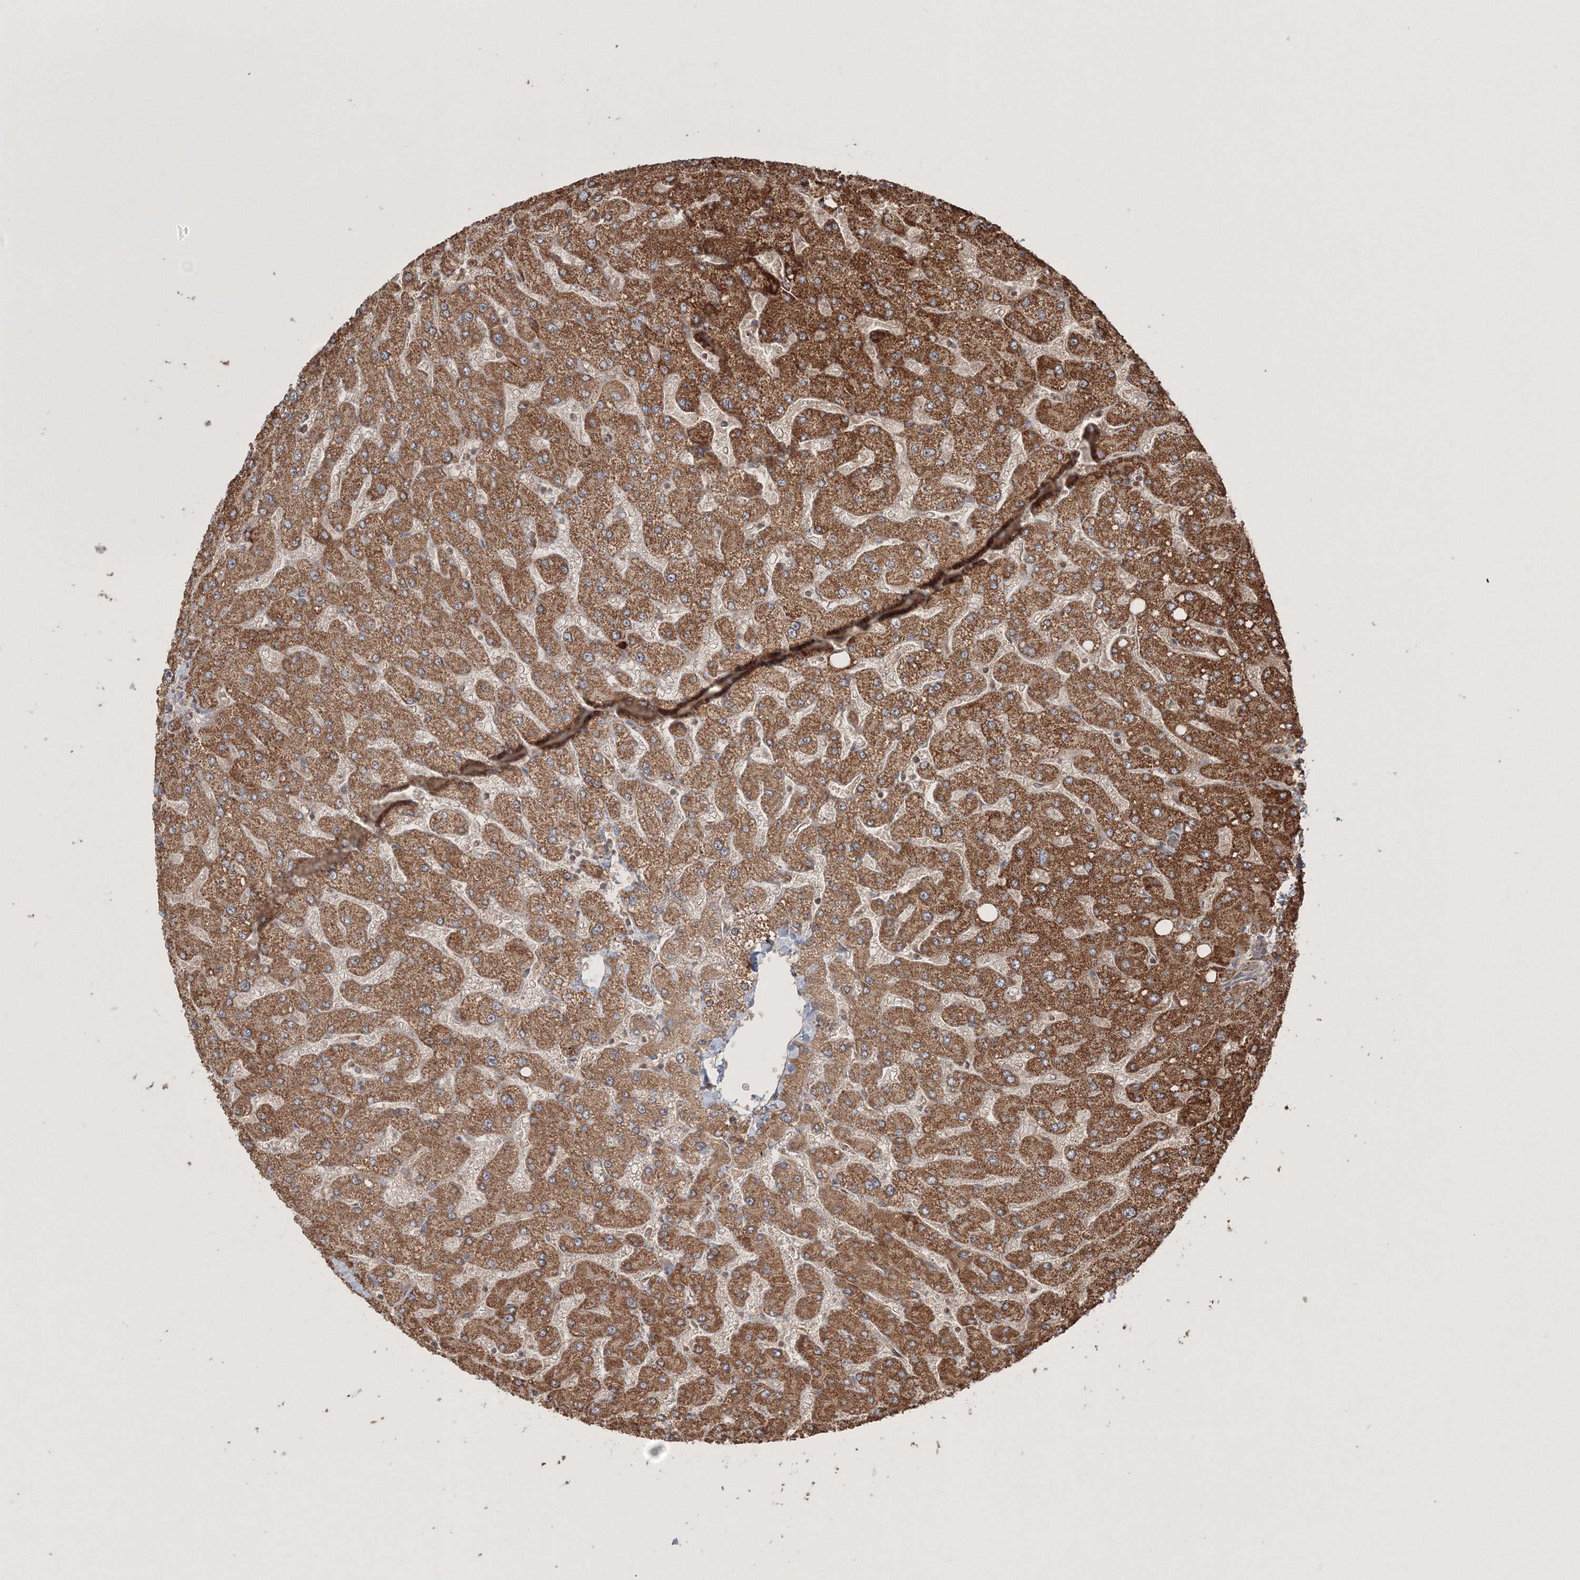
{"staining": {"intensity": "weak", "quantity": ">75%", "location": "cytoplasmic/membranous"}, "tissue": "liver", "cell_type": "Cholangiocytes", "image_type": "normal", "snomed": [{"axis": "morphology", "description": "Normal tissue, NOS"}, {"axis": "topography", "description": "Liver"}], "caption": "About >75% of cholangiocytes in normal liver show weak cytoplasmic/membranous protein staining as visualized by brown immunohistochemical staining.", "gene": "CCDC122", "patient": {"sex": "male", "age": 55}}